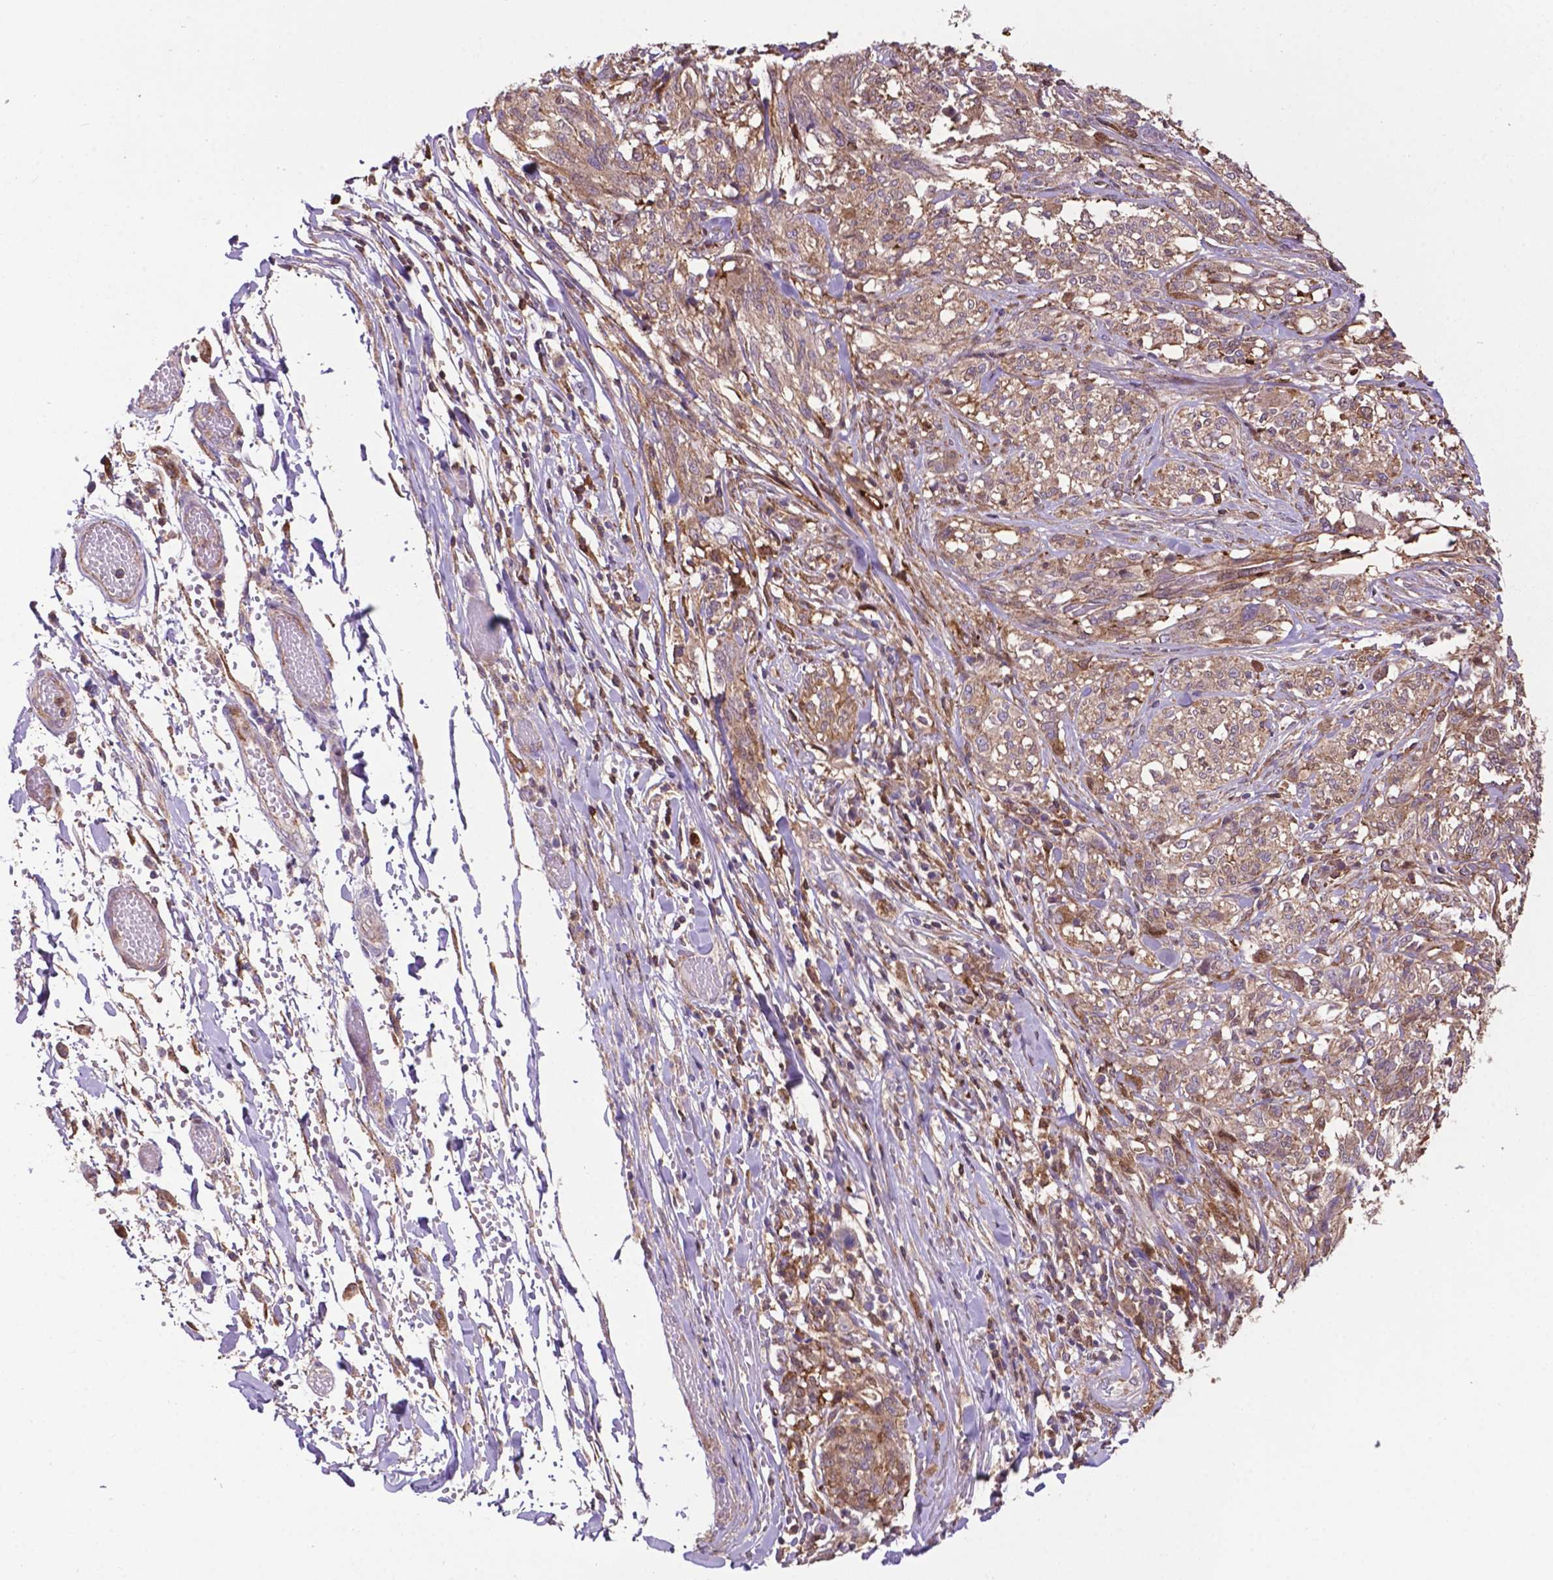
{"staining": {"intensity": "weak", "quantity": "25%-75%", "location": "cytoplasmic/membranous"}, "tissue": "melanoma", "cell_type": "Tumor cells", "image_type": "cancer", "snomed": [{"axis": "morphology", "description": "Malignant melanoma, NOS"}, {"axis": "topography", "description": "Skin"}], "caption": "A brown stain labels weak cytoplasmic/membranous expression of a protein in malignant melanoma tumor cells.", "gene": "SMAD3", "patient": {"sex": "female", "age": 91}}